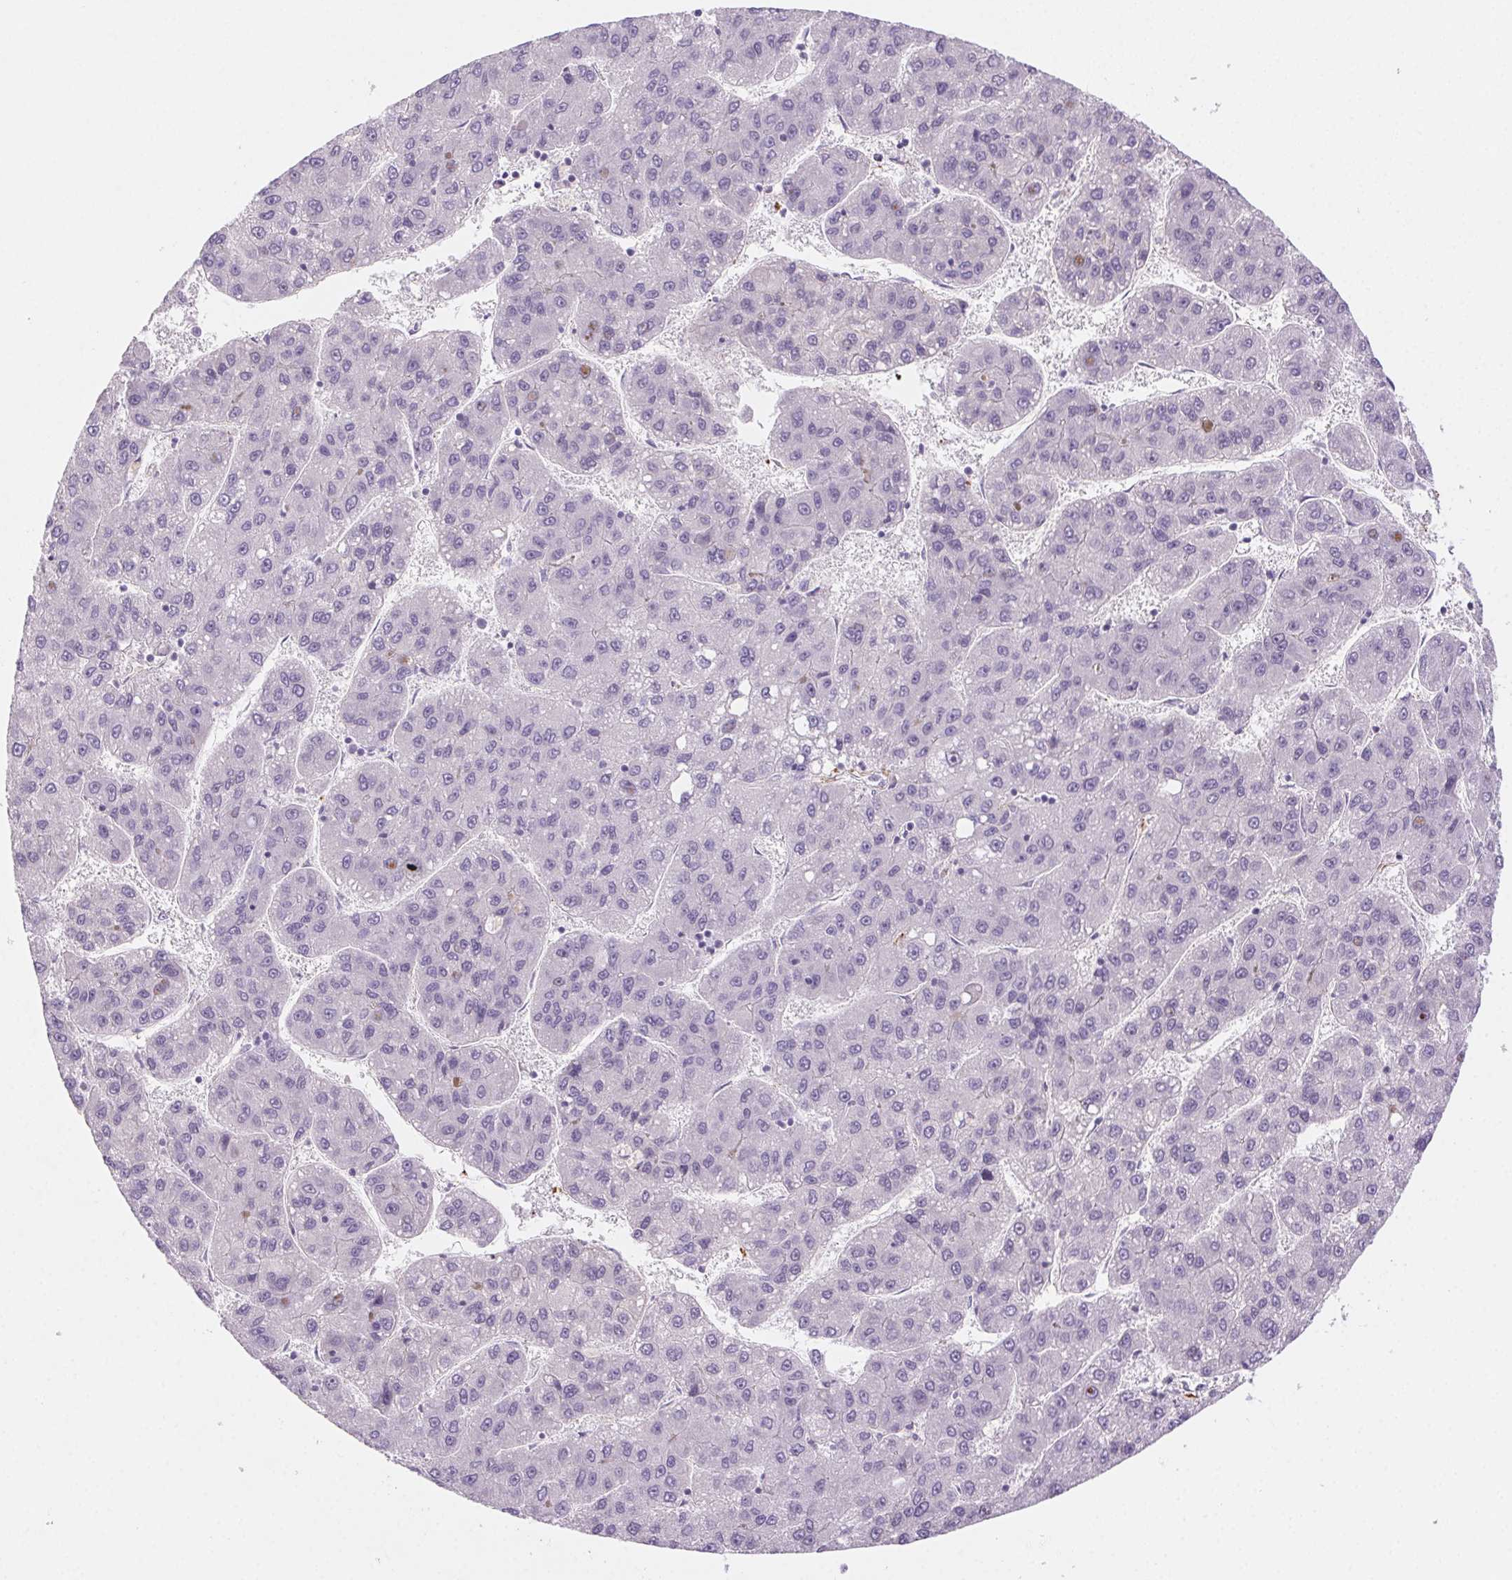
{"staining": {"intensity": "negative", "quantity": "none", "location": "none"}, "tissue": "liver cancer", "cell_type": "Tumor cells", "image_type": "cancer", "snomed": [{"axis": "morphology", "description": "Carcinoma, Hepatocellular, NOS"}, {"axis": "topography", "description": "Liver"}], "caption": "This is a image of immunohistochemistry (IHC) staining of hepatocellular carcinoma (liver), which shows no positivity in tumor cells.", "gene": "GPX8", "patient": {"sex": "female", "age": 82}}